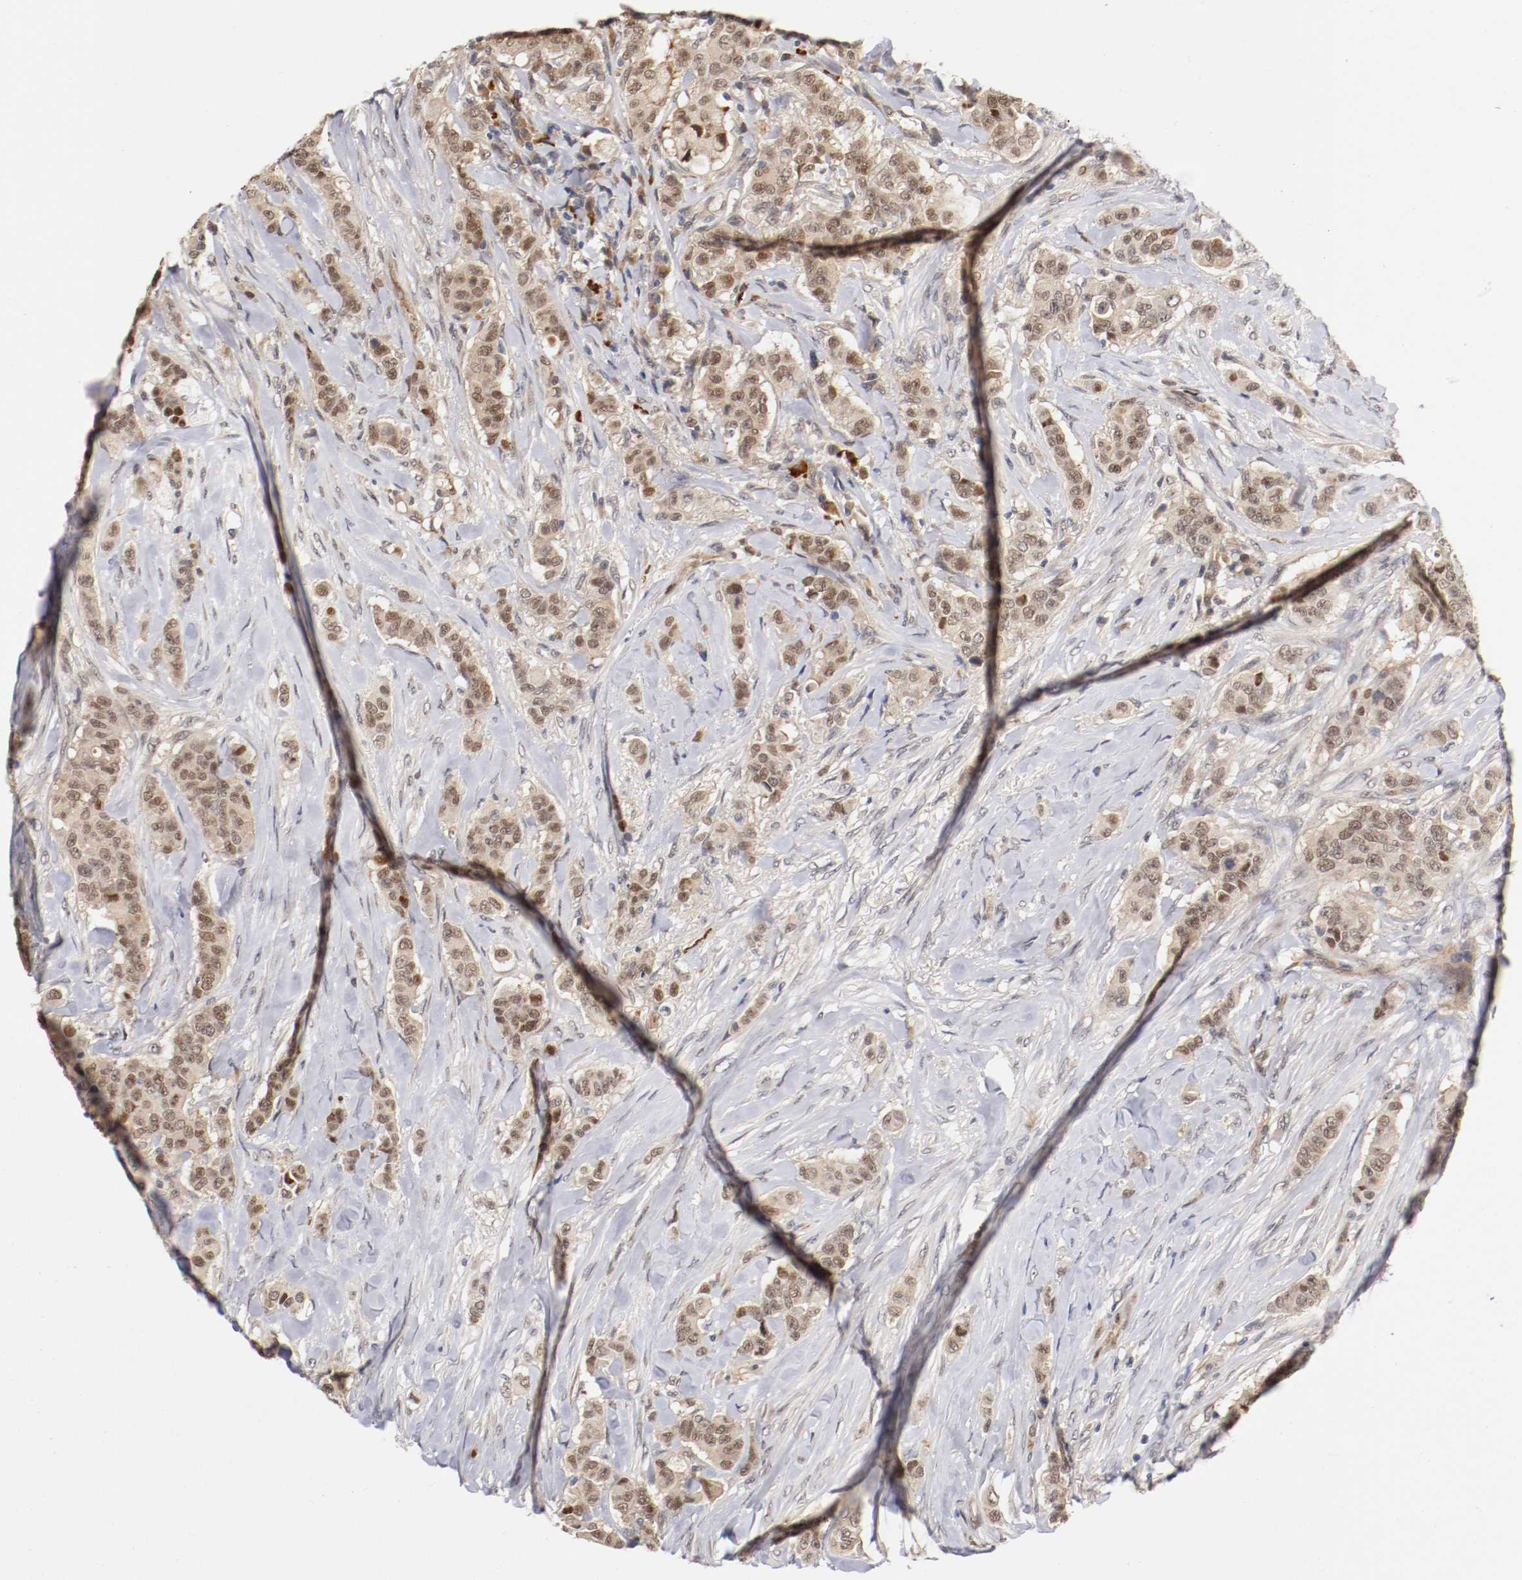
{"staining": {"intensity": "weak", "quantity": ">75%", "location": "cytoplasmic/membranous,nuclear"}, "tissue": "breast cancer", "cell_type": "Tumor cells", "image_type": "cancer", "snomed": [{"axis": "morphology", "description": "Duct carcinoma"}, {"axis": "topography", "description": "Breast"}], "caption": "DAB immunohistochemical staining of human breast cancer demonstrates weak cytoplasmic/membranous and nuclear protein positivity in approximately >75% of tumor cells.", "gene": "DNMT3B", "patient": {"sex": "female", "age": 40}}